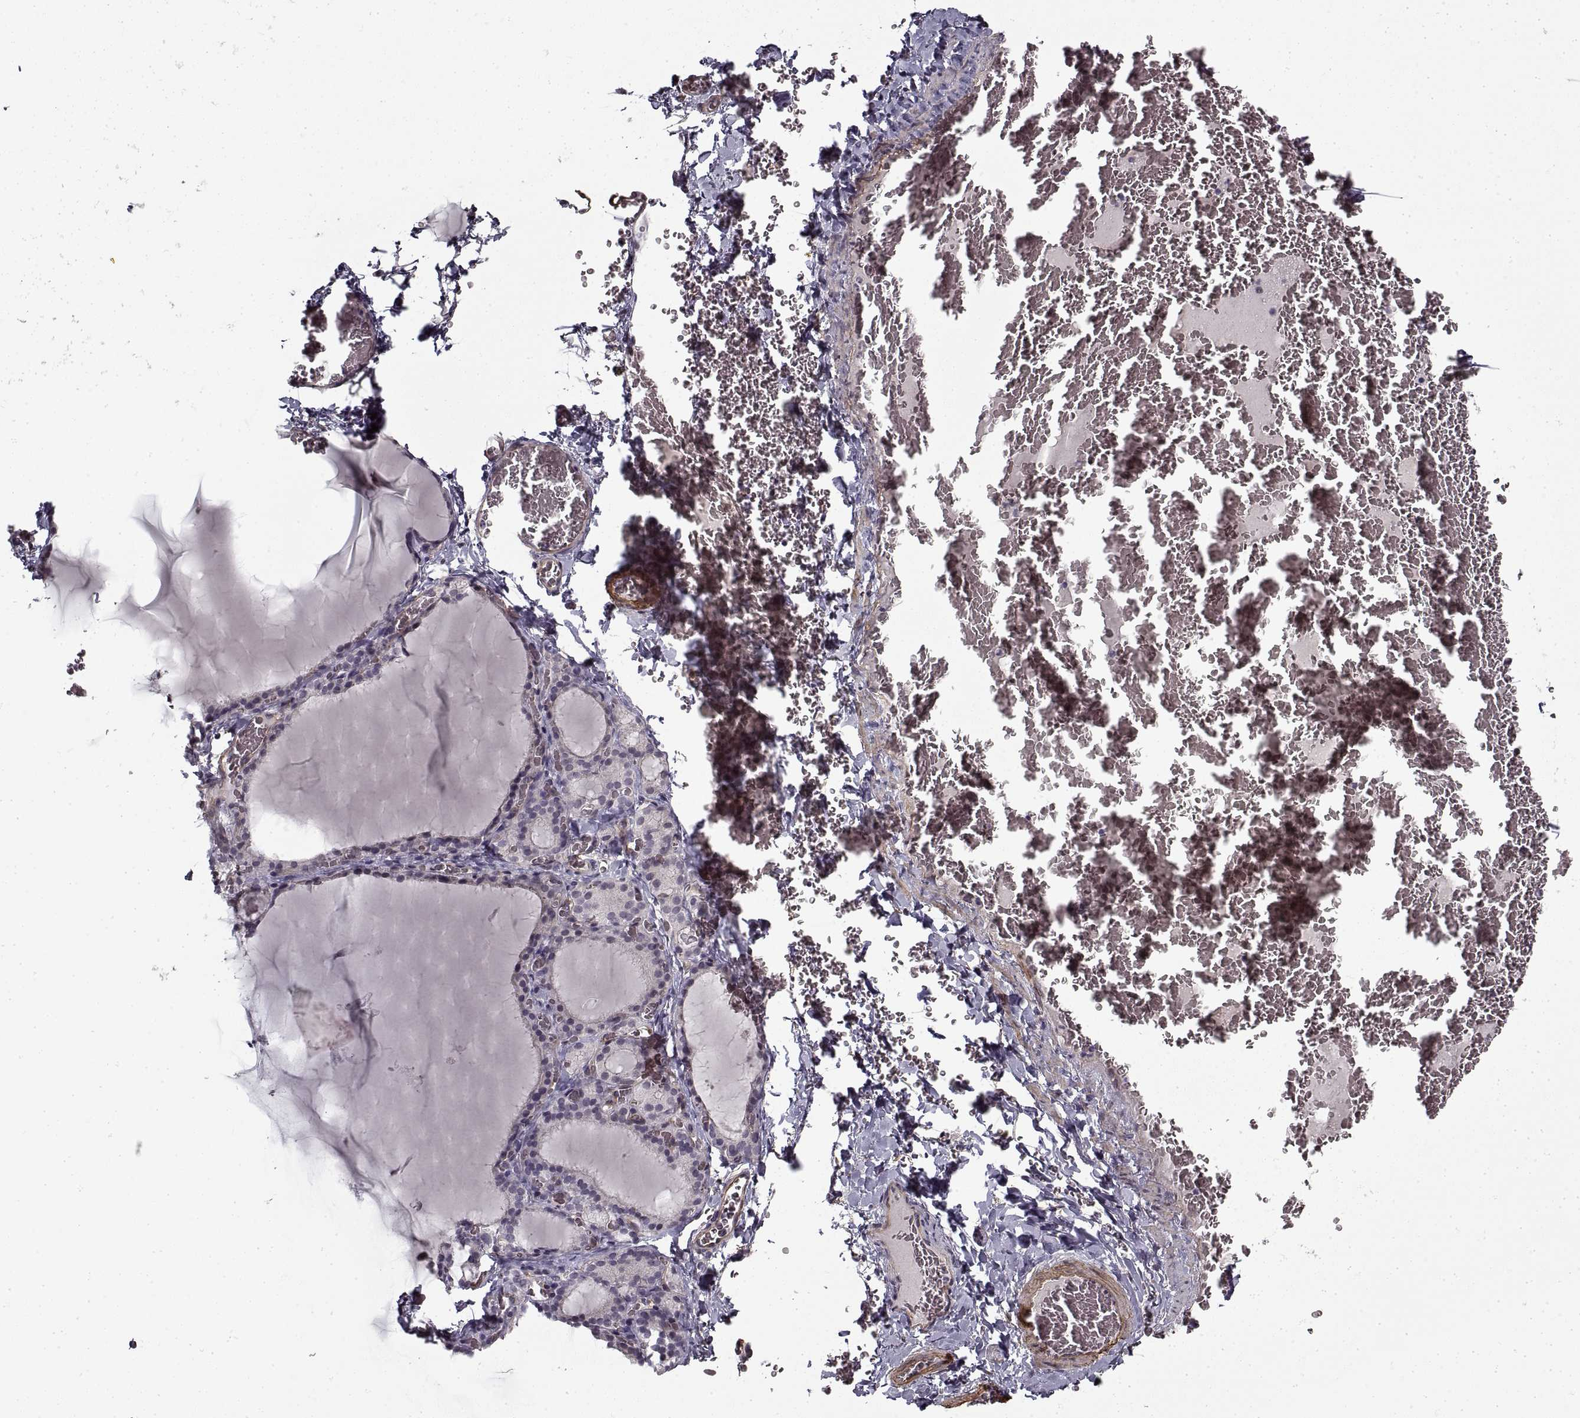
{"staining": {"intensity": "negative", "quantity": "none", "location": "none"}, "tissue": "thyroid gland", "cell_type": "Glandular cells", "image_type": "normal", "snomed": [{"axis": "morphology", "description": "Normal tissue, NOS"}, {"axis": "morphology", "description": "Hyperplasia, NOS"}, {"axis": "topography", "description": "Thyroid gland"}], "caption": "This is a photomicrograph of immunohistochemistry staining of benign thyroid gland, which shows no expression in glandular cells.", "gene": "LAMB2", "patient": {"sex": "female", "age": 27}}